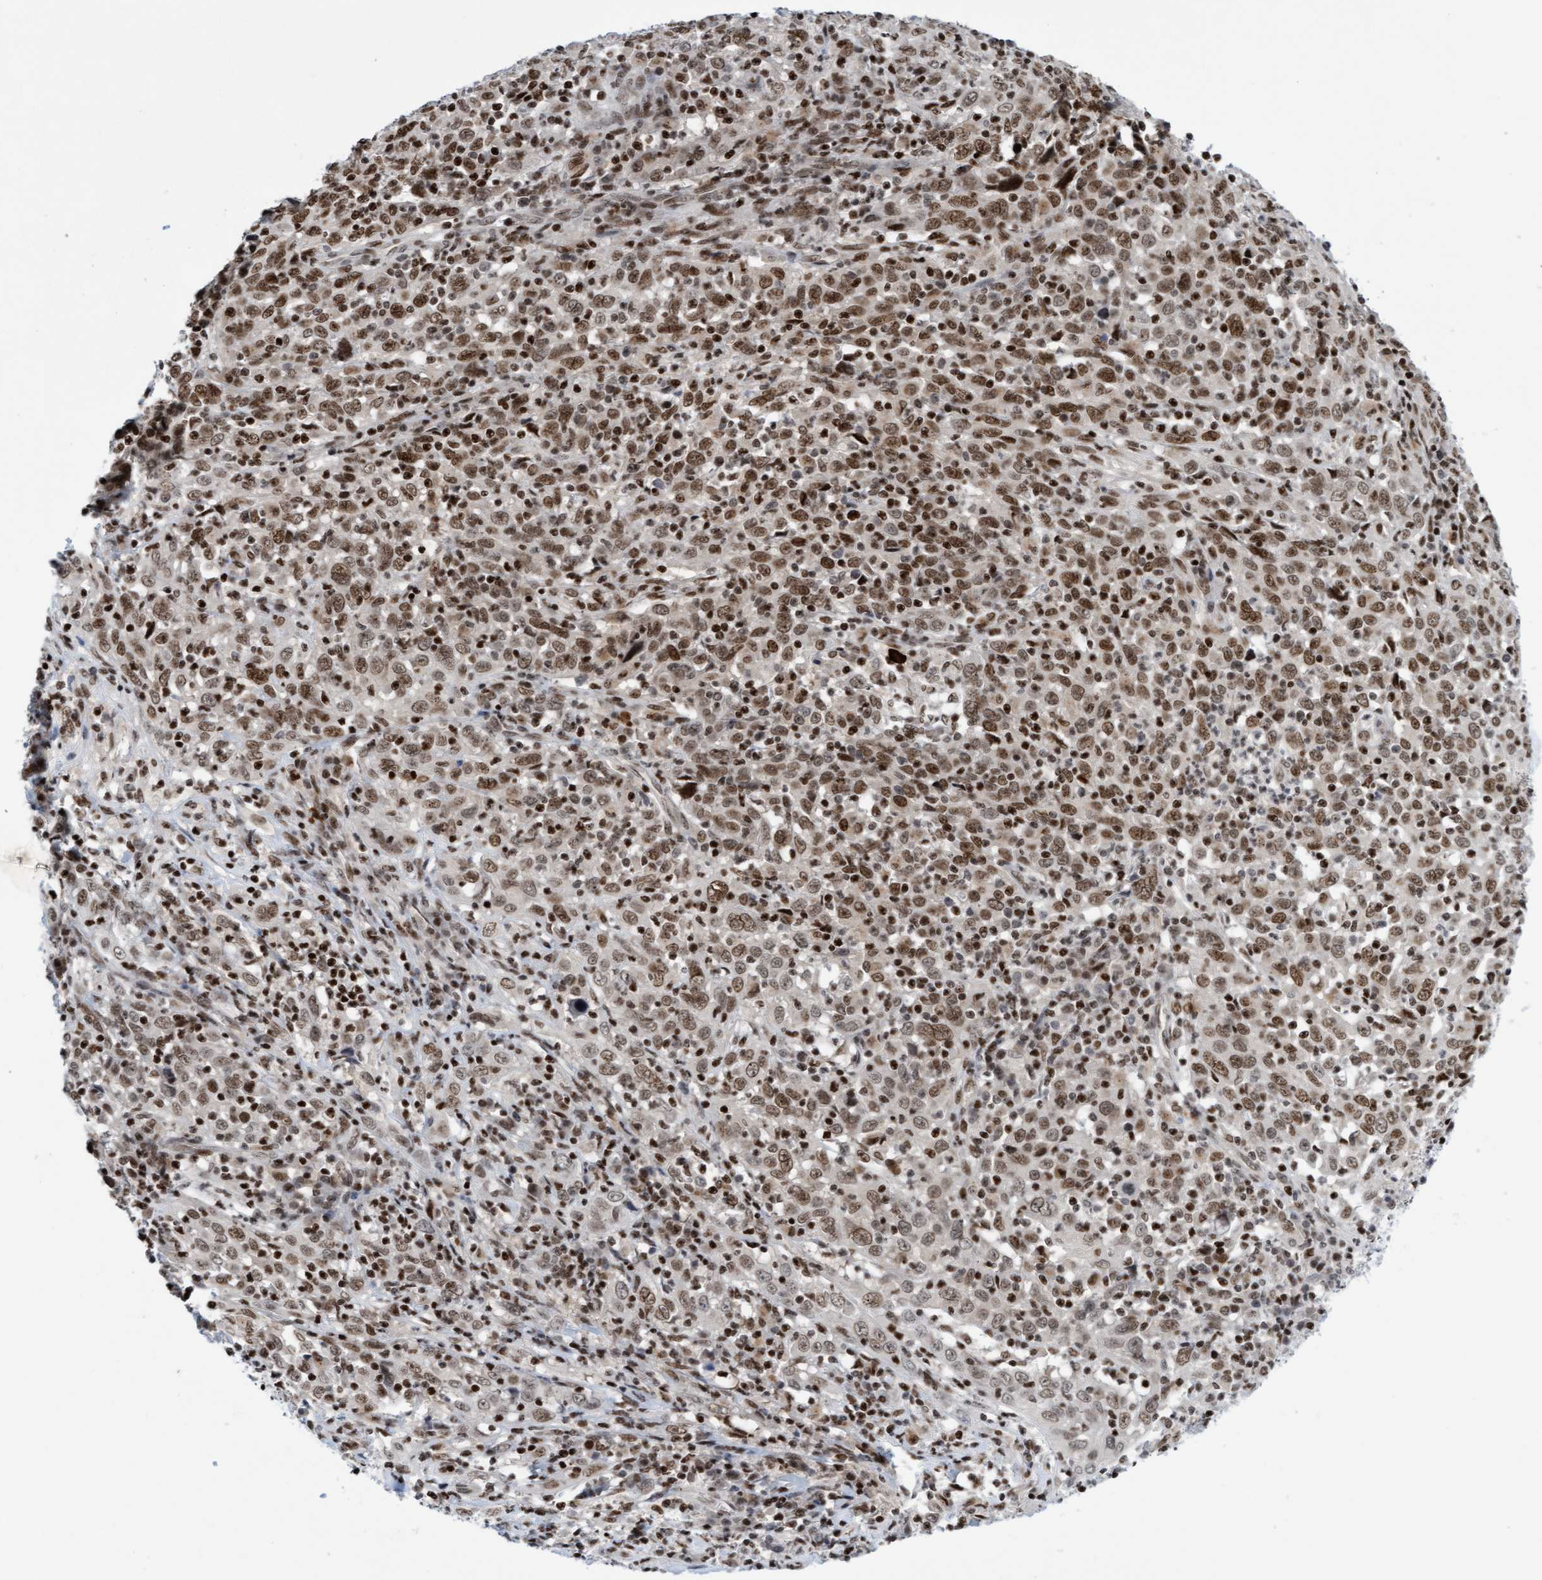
{"staining": {"intensity": "moderate", "quantity": ">75%", "location": "nuclear"}, "tissue": "cervical cancer", "cell_type": "Tumor cells", "image_type": "cancer", "snomed": [{"axis": "morphology", "description": "Squamous cell carcinoma, NOS"}, {"axis": "topography", "description": "Cervix"}], "caption": "Tumor cells exhibit medium levels of moderate nuclear expression in about >75% of cells in human cervical cancer.", "gene": "GLRX2", "patient": {"sex": "female", "age": 46}}